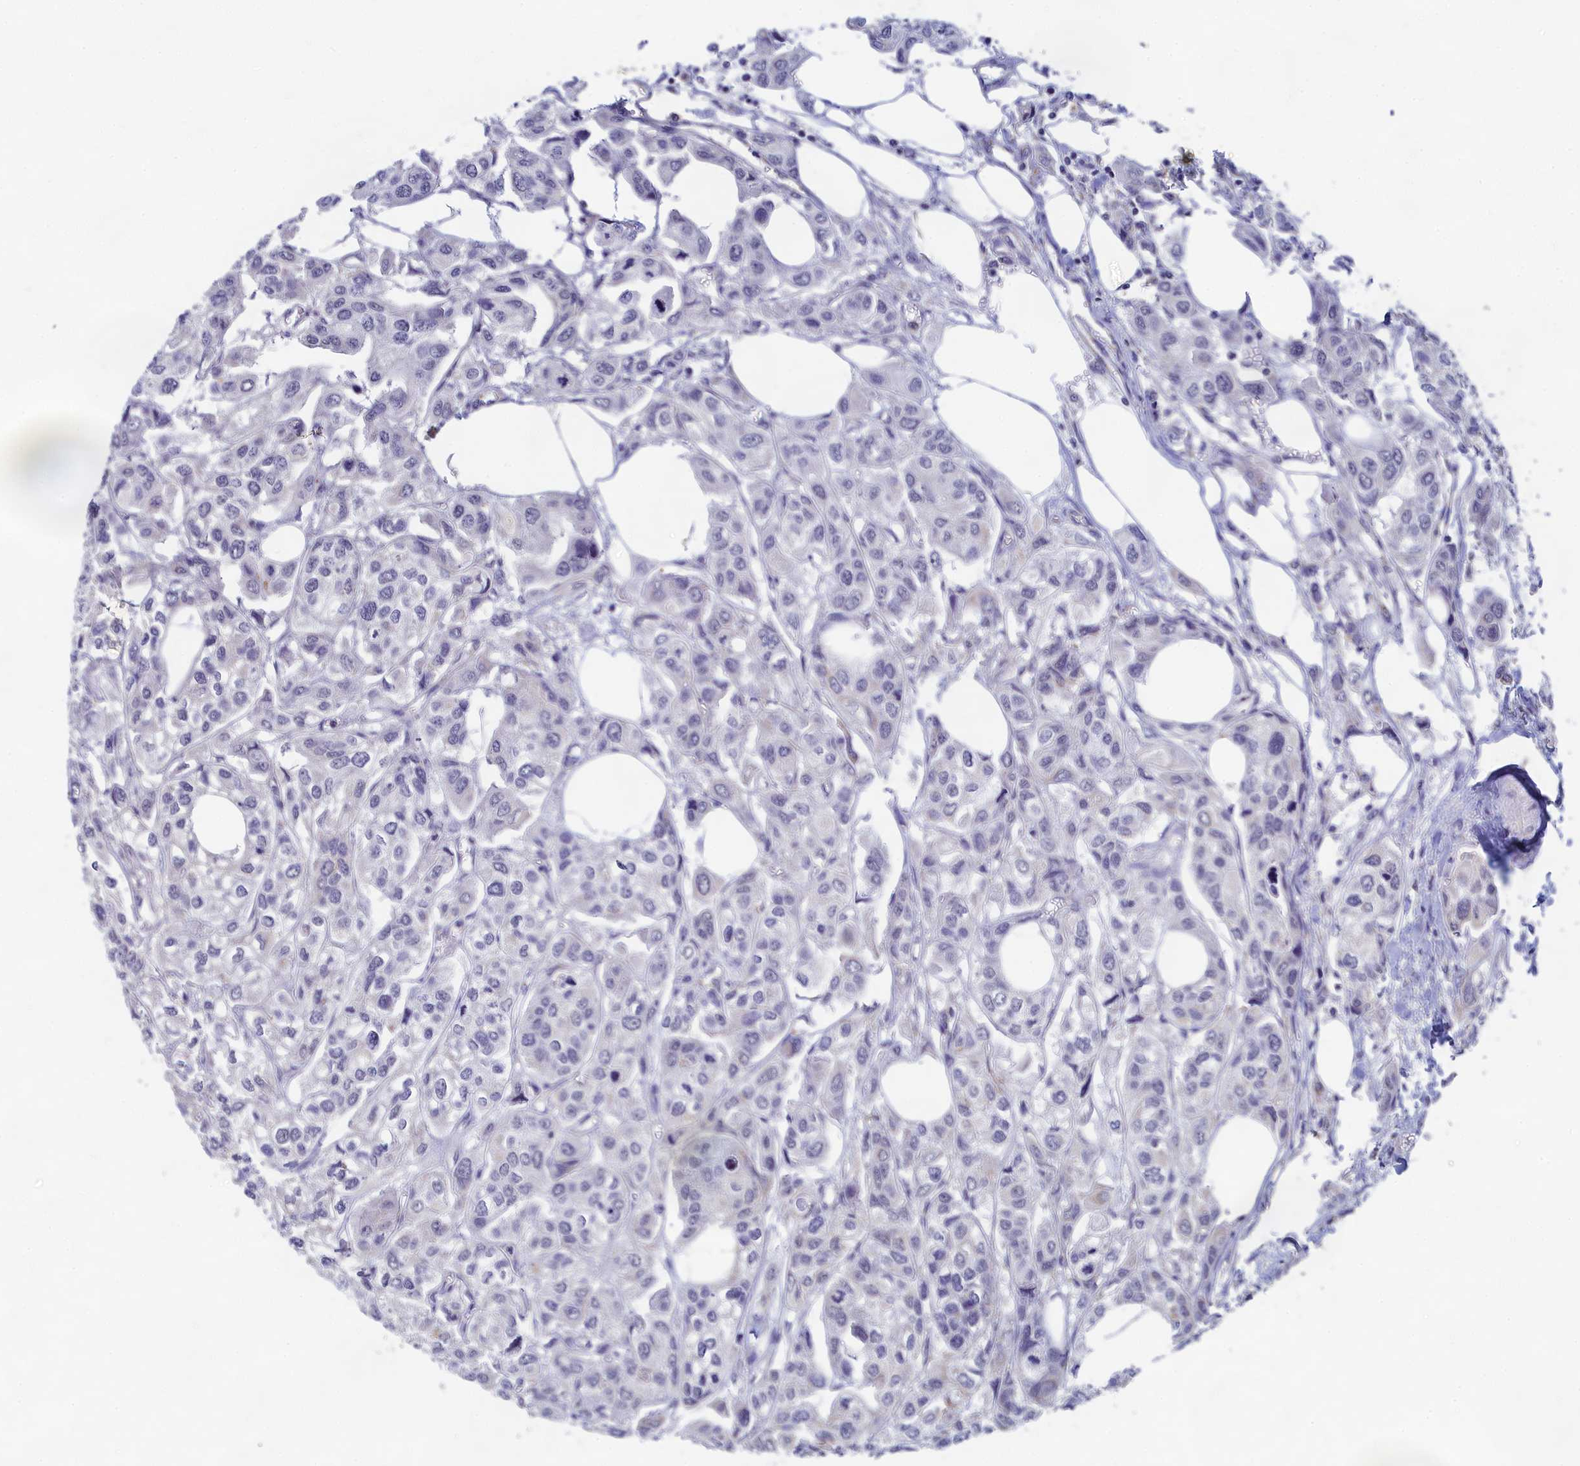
{"staining": {"intensity": "negative", "quantity": "none", "location": "none"}, "tissue": "urothelial cancer", "cell_type": "Tumor cells", "image_type": "cancer", "snomed": [{"axis": "morphology", "description": "Urothelial carcinoma, High grade"}, {"axis": "topography", "description": "Urinary bladder"}], "caption": "This is a photomicrograph of immunohistochemistry staining of urothelial carcinoma (high-grade), which shows no expression in tumor cells. (DAB (3,3'-diaminobenzidine) immunohistochemistry visualized using brightfield microscopy, high magnification).", "gene": "LRIF1", "patient": {"sex": "male", "age": 67}}